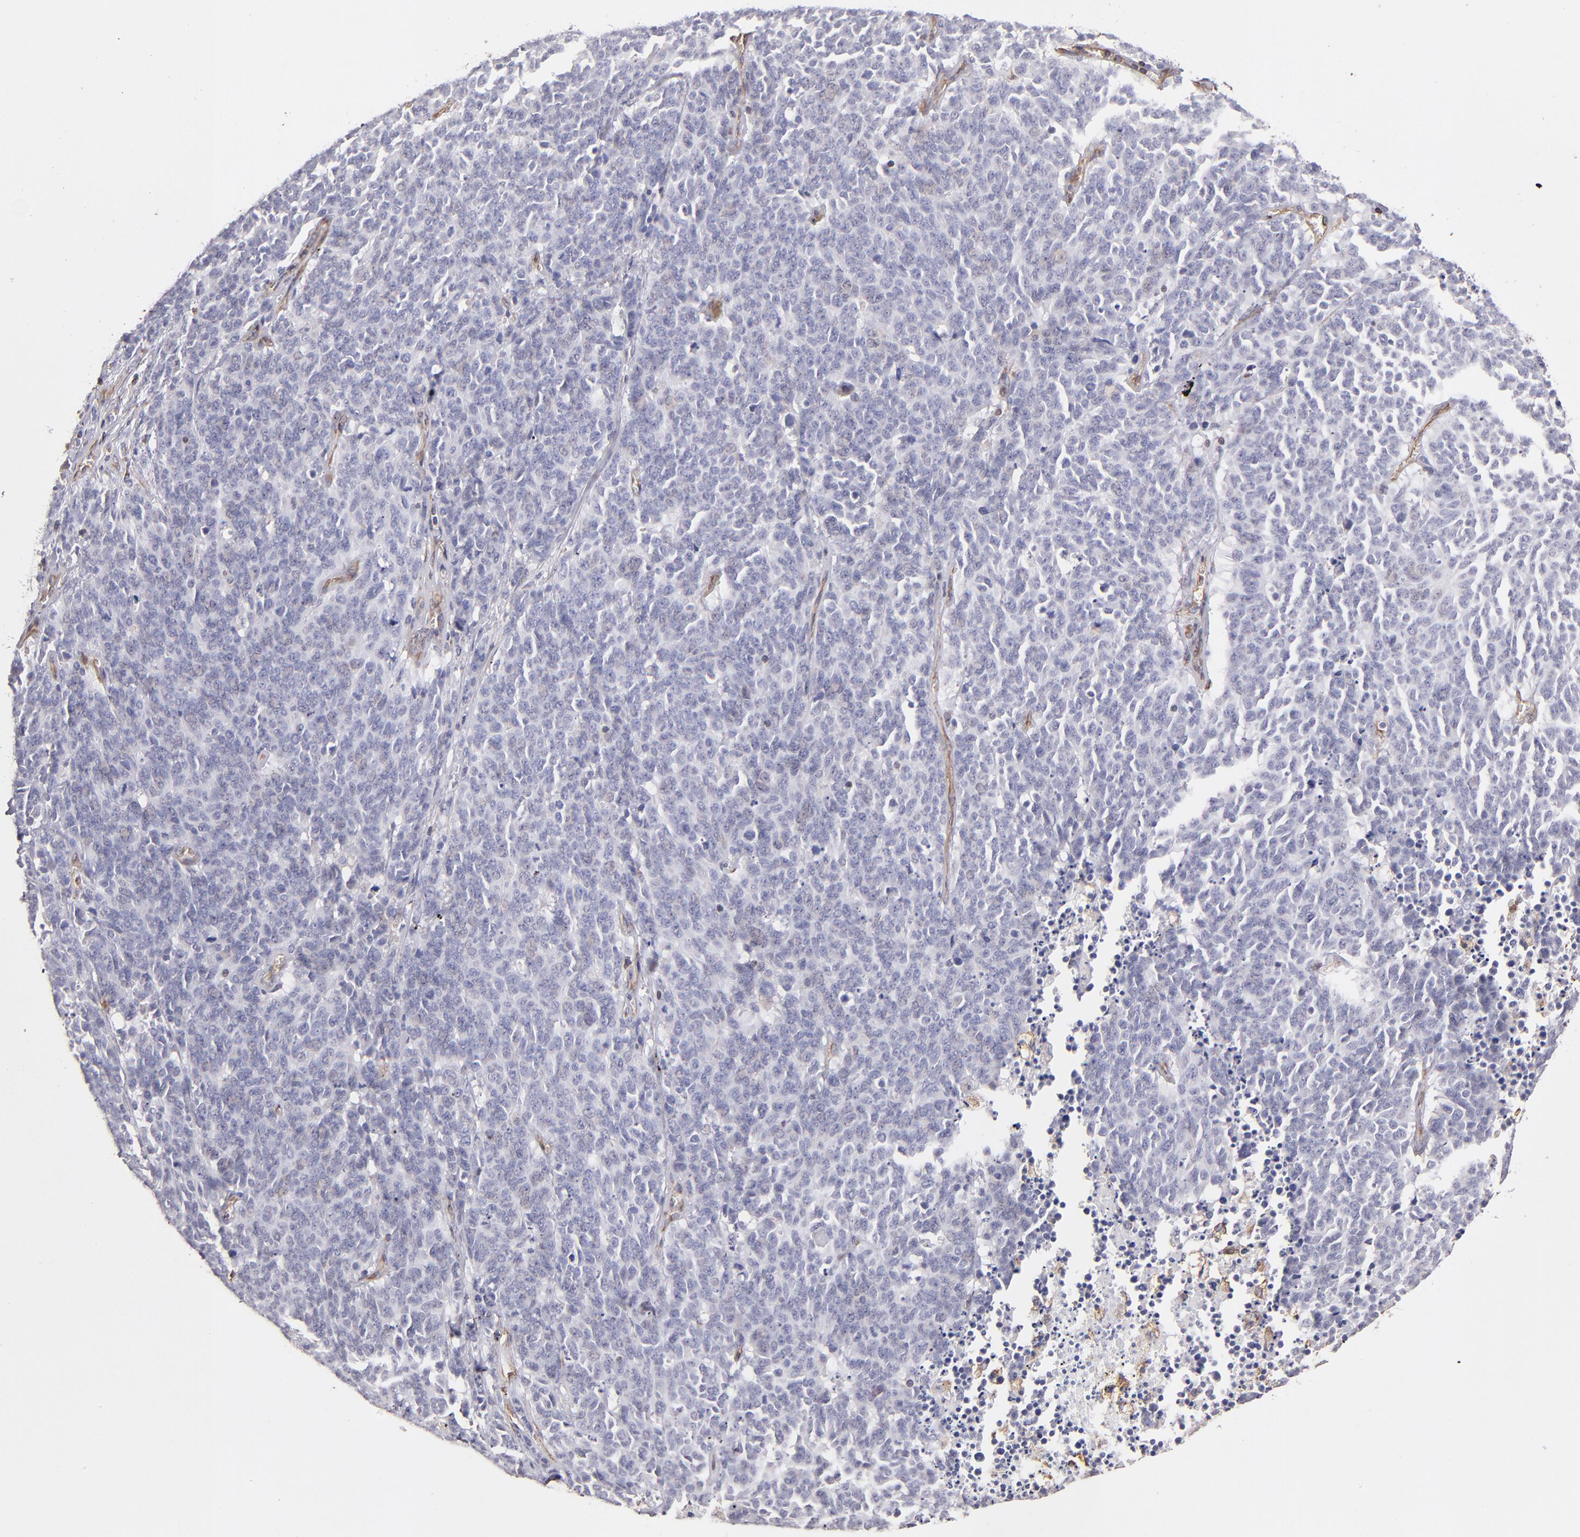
{"staining": {"intensity": "negative", "quantity": "none", "location": "none"}, "tissue": "lung cancer", "cell_type": "Tumor cells", "image_type": "cancer", "snomed": [{"axis": "morphology", "description": "Neoplasm, malignant, NOS"}, {"axis": "topography", "description": "Lung"}], "caption": "Protein analysis of lung cancer (malignant neoplasm) demonstrates no significant positivity in tumor cells.", "gene": "ABCC1", "patient": {"sex": "female", "age": 58}}